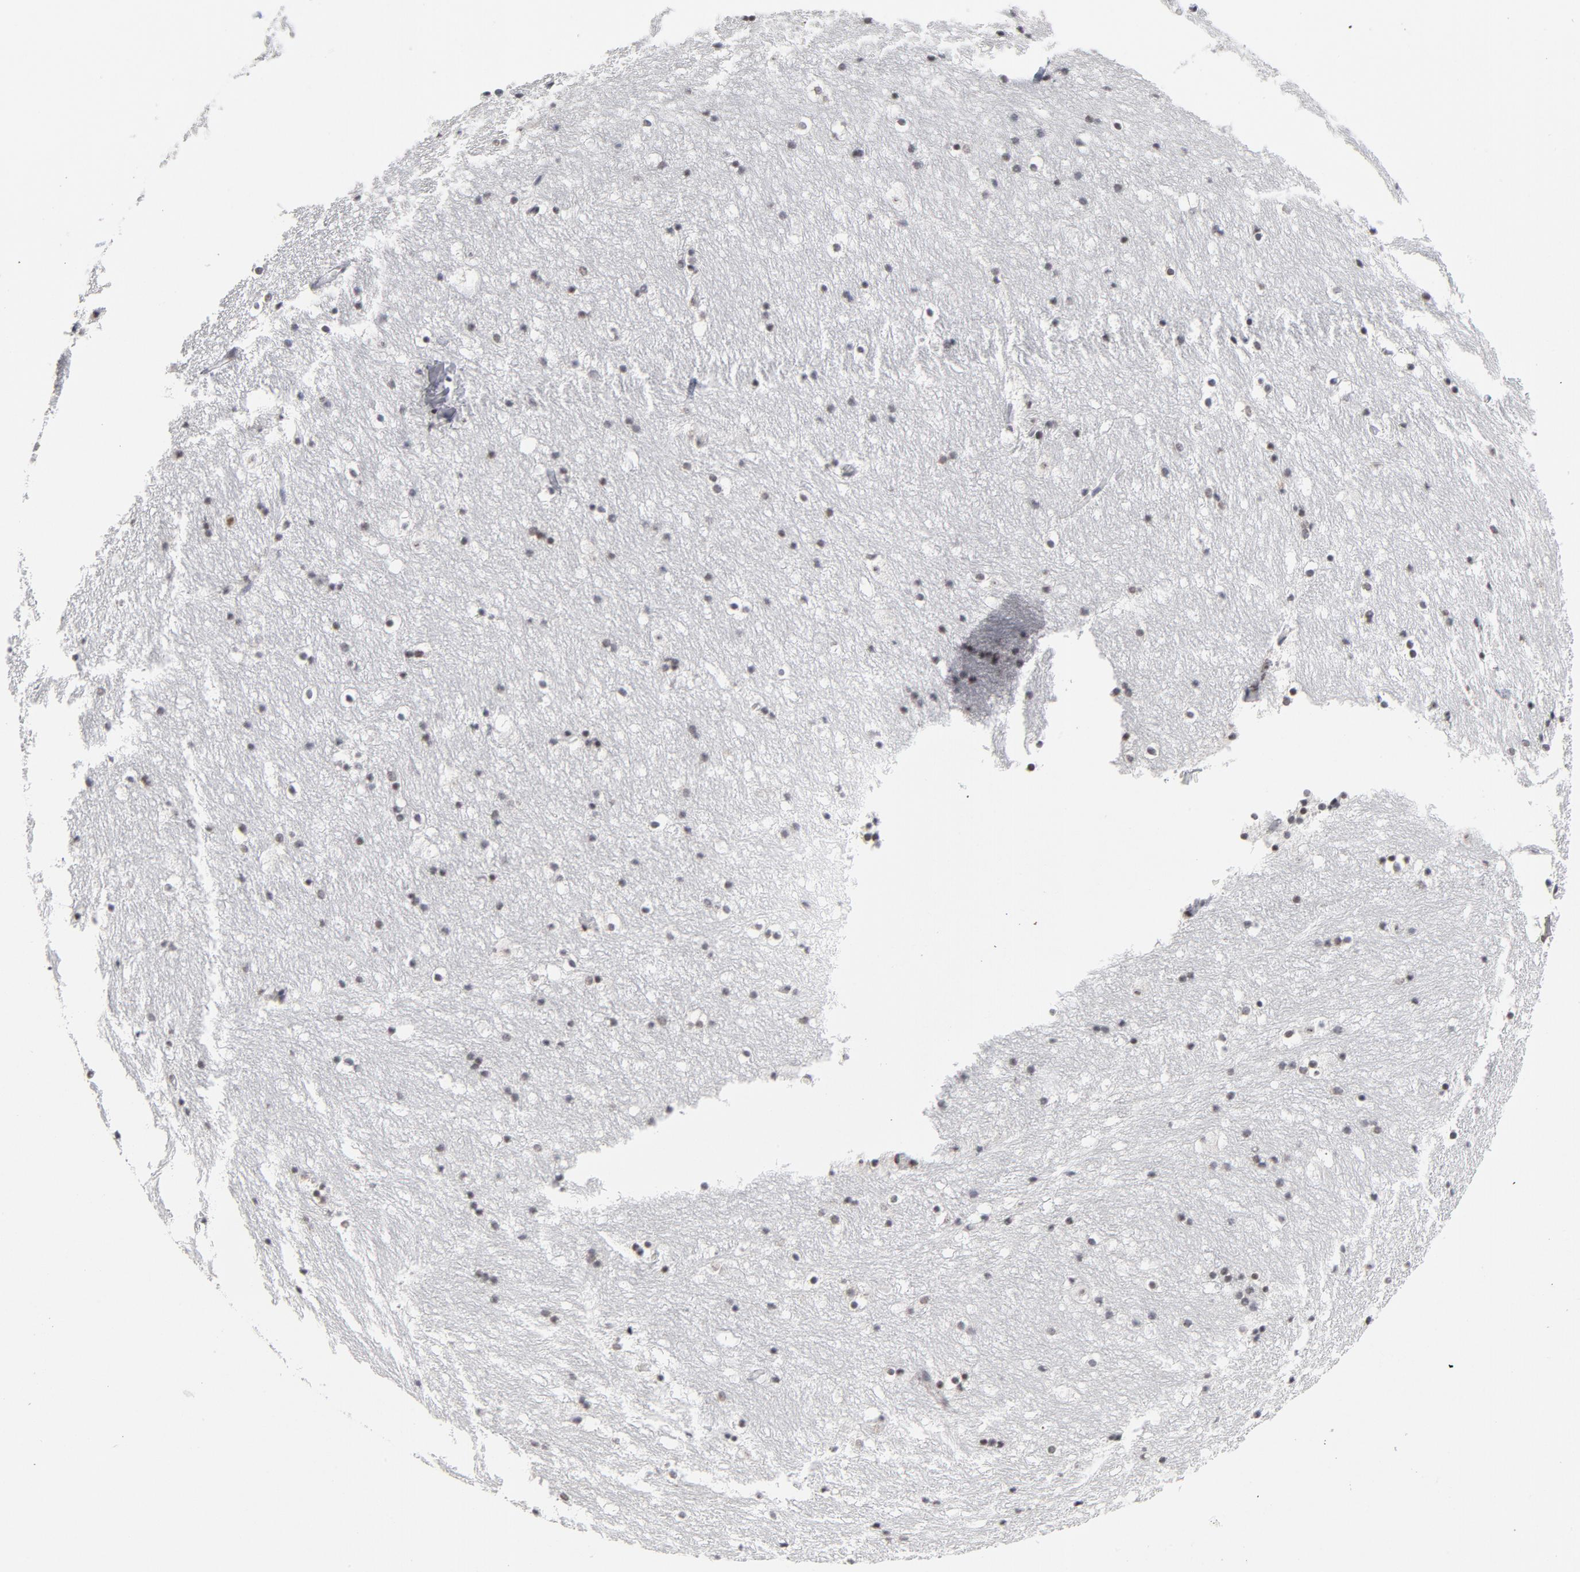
{"staining": {"intensity": "weak", "quantity": "25%-75%", "location": "nuclear"}, "tissue": "caudate", "cell_type": "Glial cells", "image_type": "normal", "snomed": [{"axis": "morphology", "description": "Normal tissue, NOS"}, {"axis": "topography", "description": "Lateral ventricle wall"}], "caption": "The photomicrograph demonstrates staining of normal caudate, revealing weak nuclear protein staining (brown color) within glial cells.", "gene": "RFC4", "patient": {"sex": "male", "age": 45}}